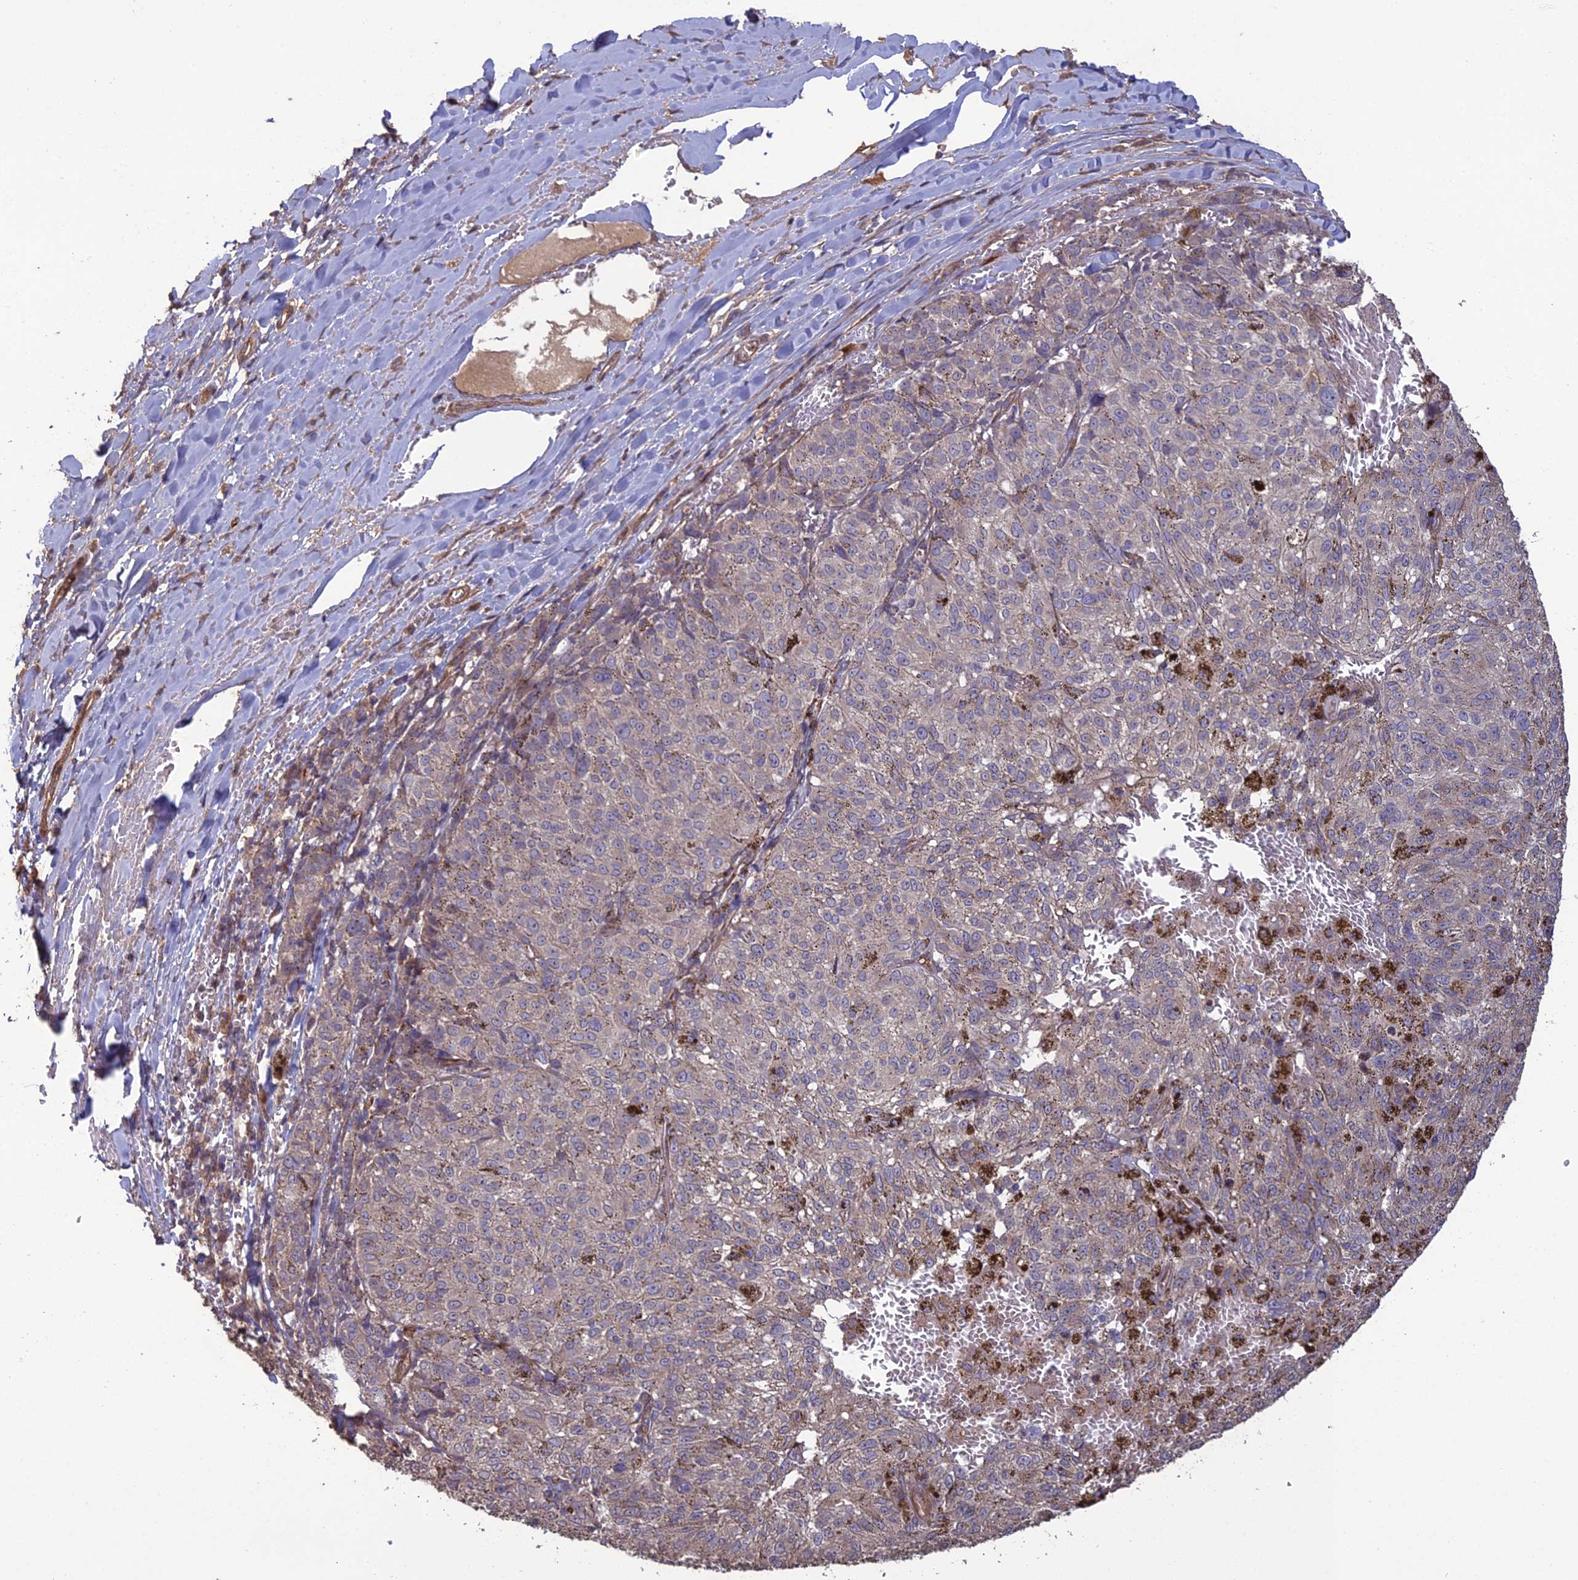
{"staining": {"intensity": "negative", "quantity": "none", "location": "none"}, "tissue": "melanoma", "cell_type": "Tumor cells", "image_type": "cancer", "snomed": [{"axis": "morphology", "description": "Malignant melanoma, NOS"}, {"axis": "topography", "description": "Skin"}], "caption": "Protein analysis of malignant melanoma exhibits no significant positivity in tumor cells.", "gene": "ATP6V0A2", "patient": {"sex": "female", "age": 72}}